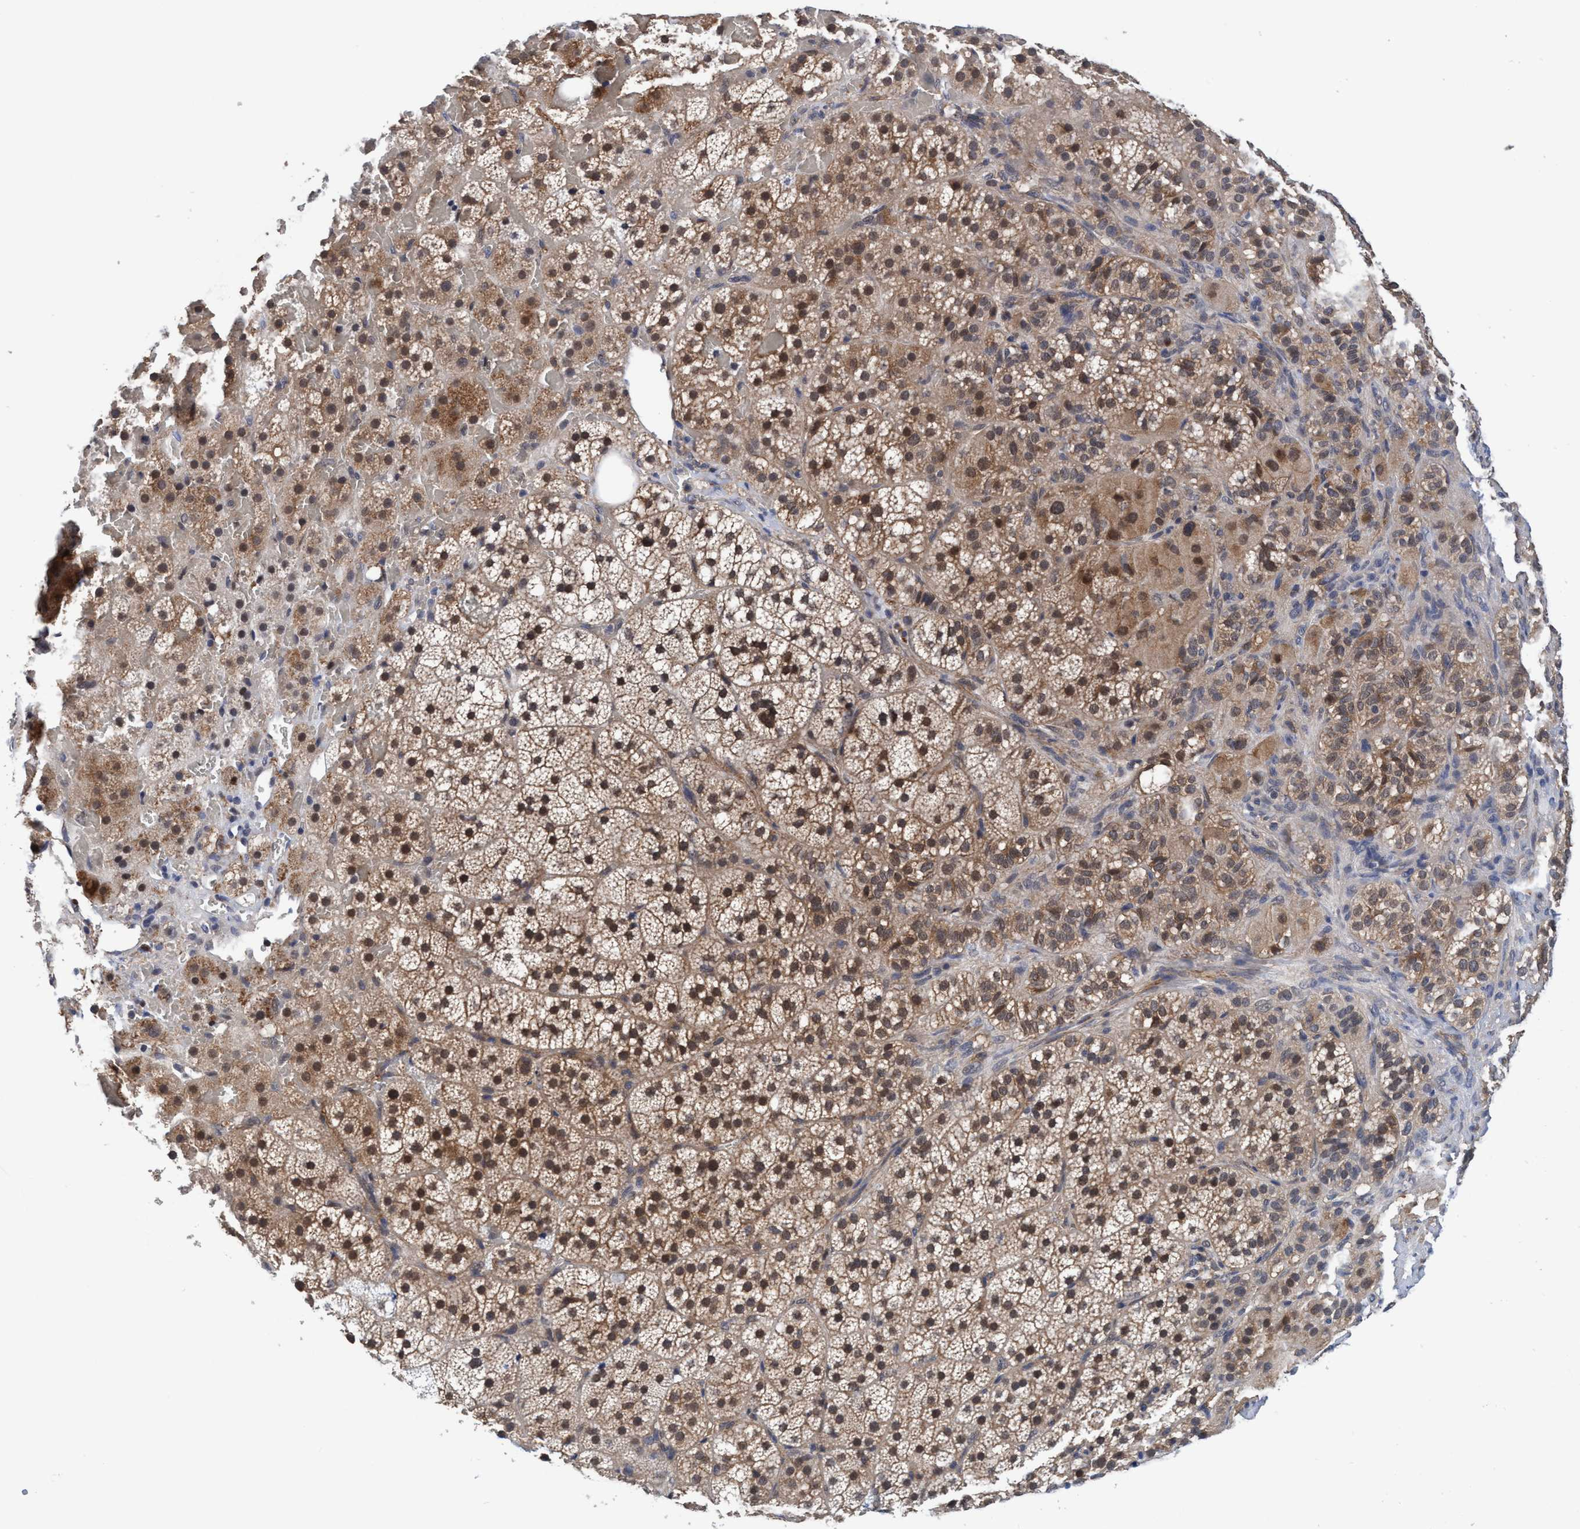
{"staining": {"intensity": "moderate", "quantity": ">75%", "location": "cytoplasmic/membranous,nuclear"}, "tissue": "adrenal gland", "cell_type": "Glandular cells", "image_type": "normal", "snomed": [{"axis": "morphology", "description": "Normal tissue, NOS"}, {"axis": "topography", "description": "Adrenal gland"}], "caption": "DAB (3,3'-diaminobenzidine) immunohistochemical staining of normal adrenal gland shows moderate cytoplasmic/membranous,nuclear protein expression in approximately >75% of glandular cells.", "gene": "PSMD12", "patient": {"sex": "female", "age": 59}}